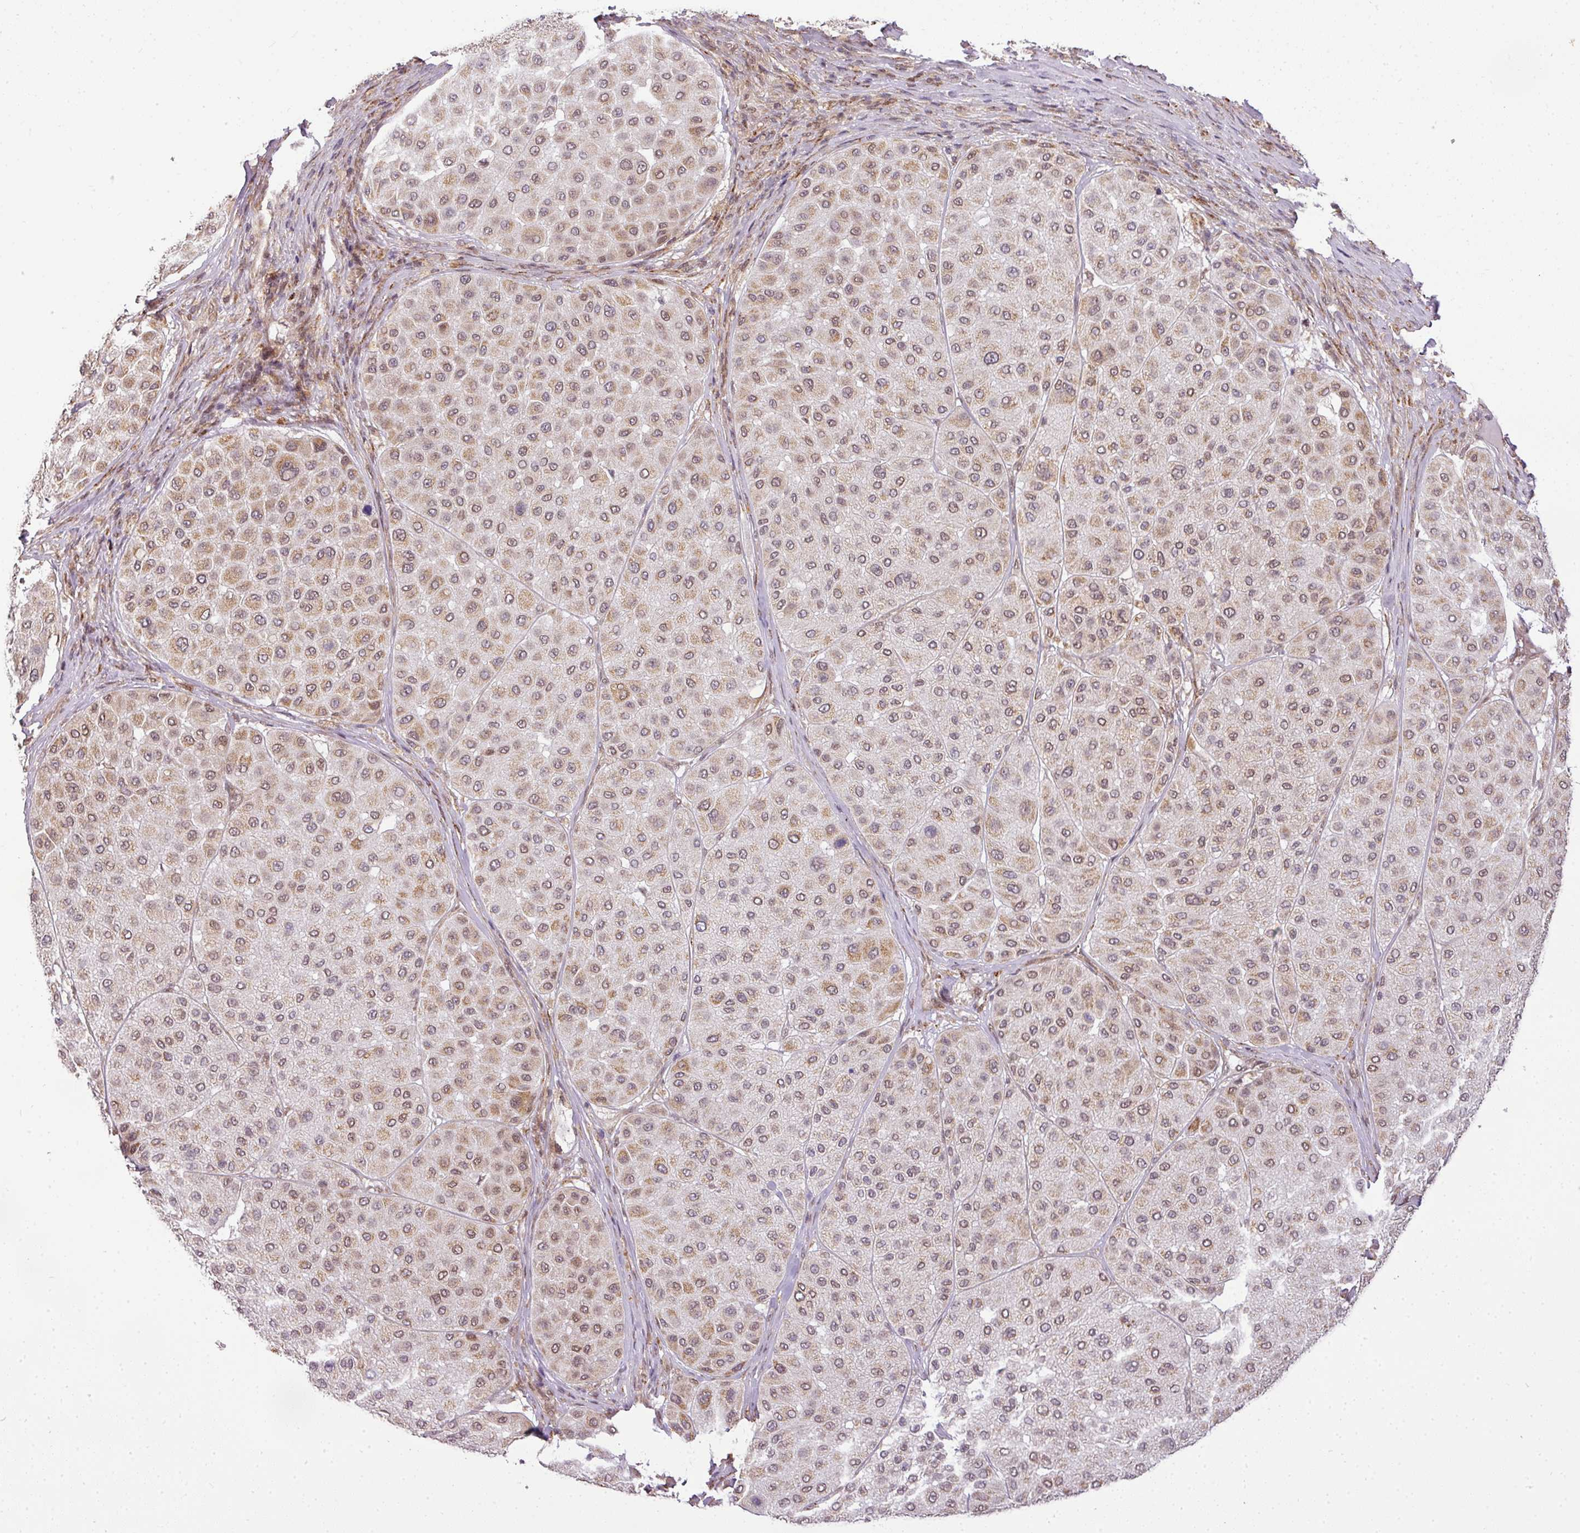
{"staining": {"intensity": "moderate", "quantity": "25%-75%", "location": "cytoplasmic/membranous"}, "tissue": "melanoma", "cell_type": "Tumor cells", "image_type": "cancer", "snomed": [{"axis": "morphology", "description": "Malignant melanoma, Metastatic site"}, {"axis": "topography", "description": "Smooth muscle"}], "caption": "Approximately 25%-75% of tumor cells in human melanoma reveal moderate cytoplasmic/membranous protein expression as visualized by brown immunohistochemical staining.", "gene": "C1orf226", "patient": {"sex": "male", "age": 41}}